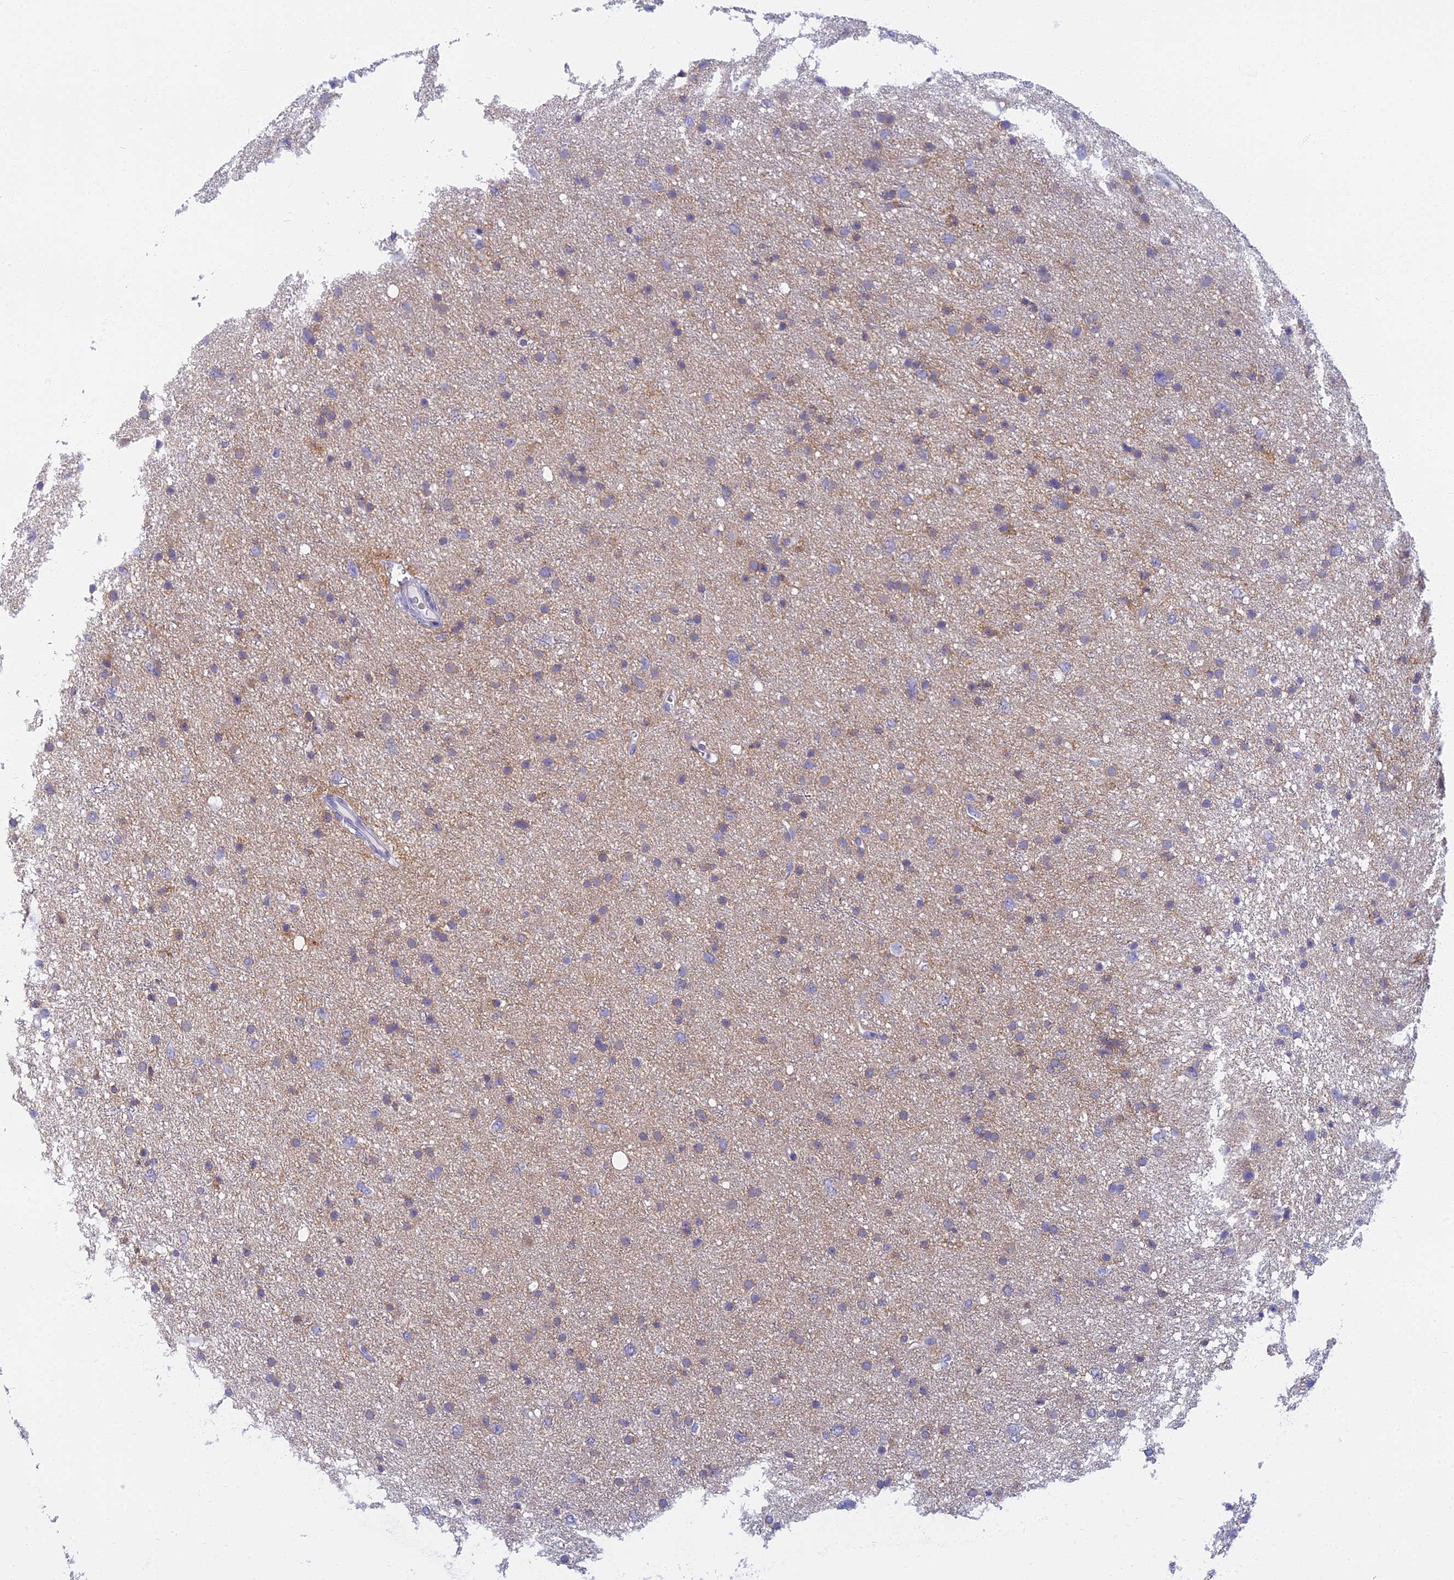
{"staining": {"intensity": "weak", "quantity": "<25%", "location": "cytoplasmic/membranous"}, "tissue": "glioma", "cell_type": "Tumor cells", "image_type": "cancer", "snomed": [{"axis": "morphology", "description": "Glioma, malignant, Low grade"}, {"axis": "topography", "description": "Cerebral cortex"}], "caption": "Protein analysis of malignant glioma (low-grade) shows no significant positivity in tumor cells.", "gene": "DDX51", "patient": {"sex": "female", "age": 39}}